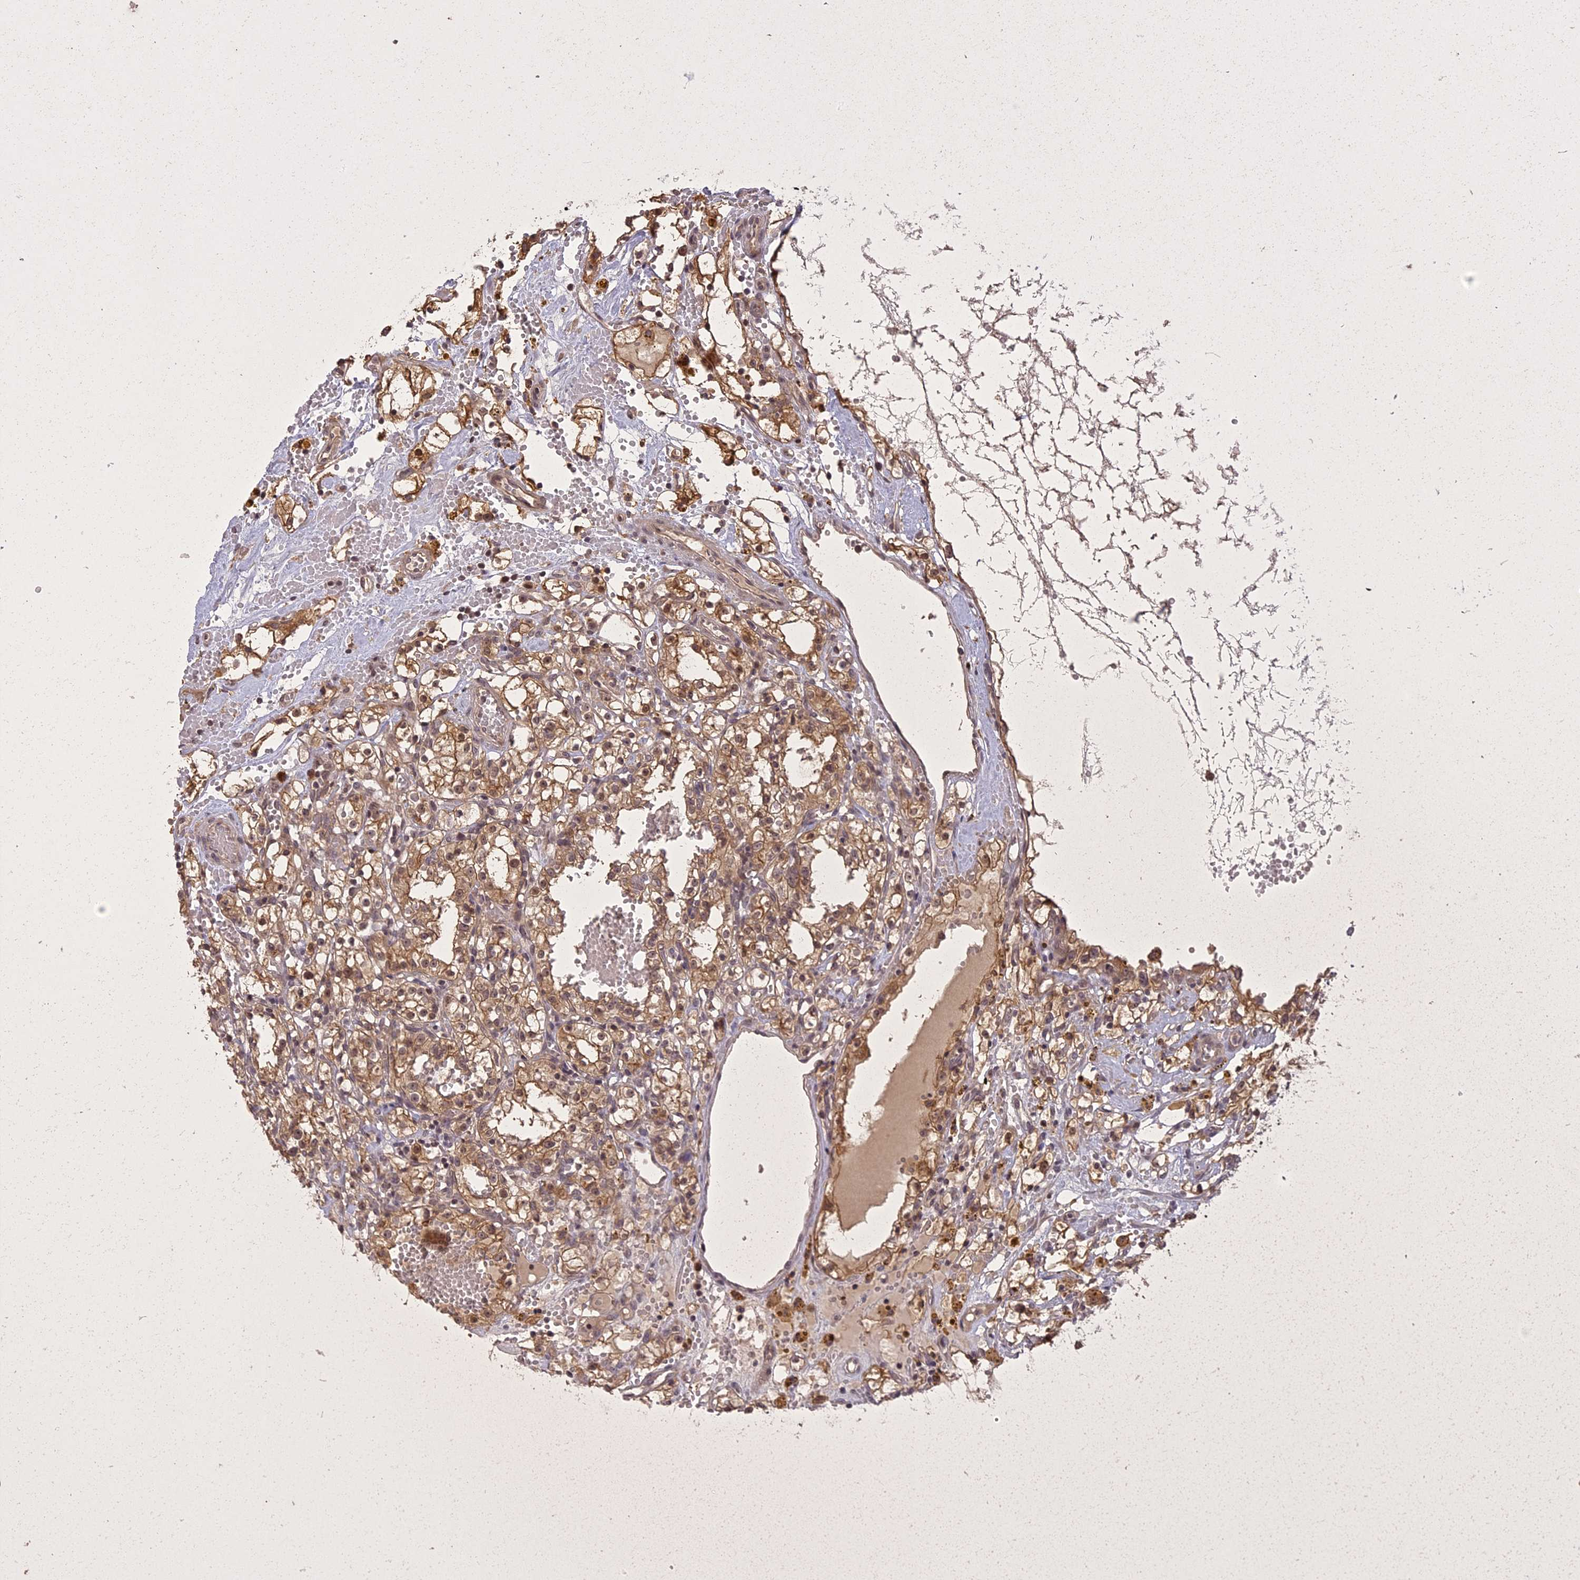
{"staining": {"intensity": "moderate", "quantity": ">75%", "location": "cytoplasmic/membranous,nuclear"}, "tissue": "renal cancer", "cell_type": "Tumor cells", "image_type": "cancer", "snomed": [{"axis": "morphology", "description": "Adenocarcinoma, NOS"}, {"axis": "topography", "description": "Kidney"}], "caption": "Renal cancer stained with DAB (3,3'-diaminobenzidine) immunohistochemistry reveals medium levels of moderate cytoplasmic/membranous and nuclear expression in approximately >75% of tumor cells.", "gene": "ING5", "patient": {"sex": "male", "age": 56}}